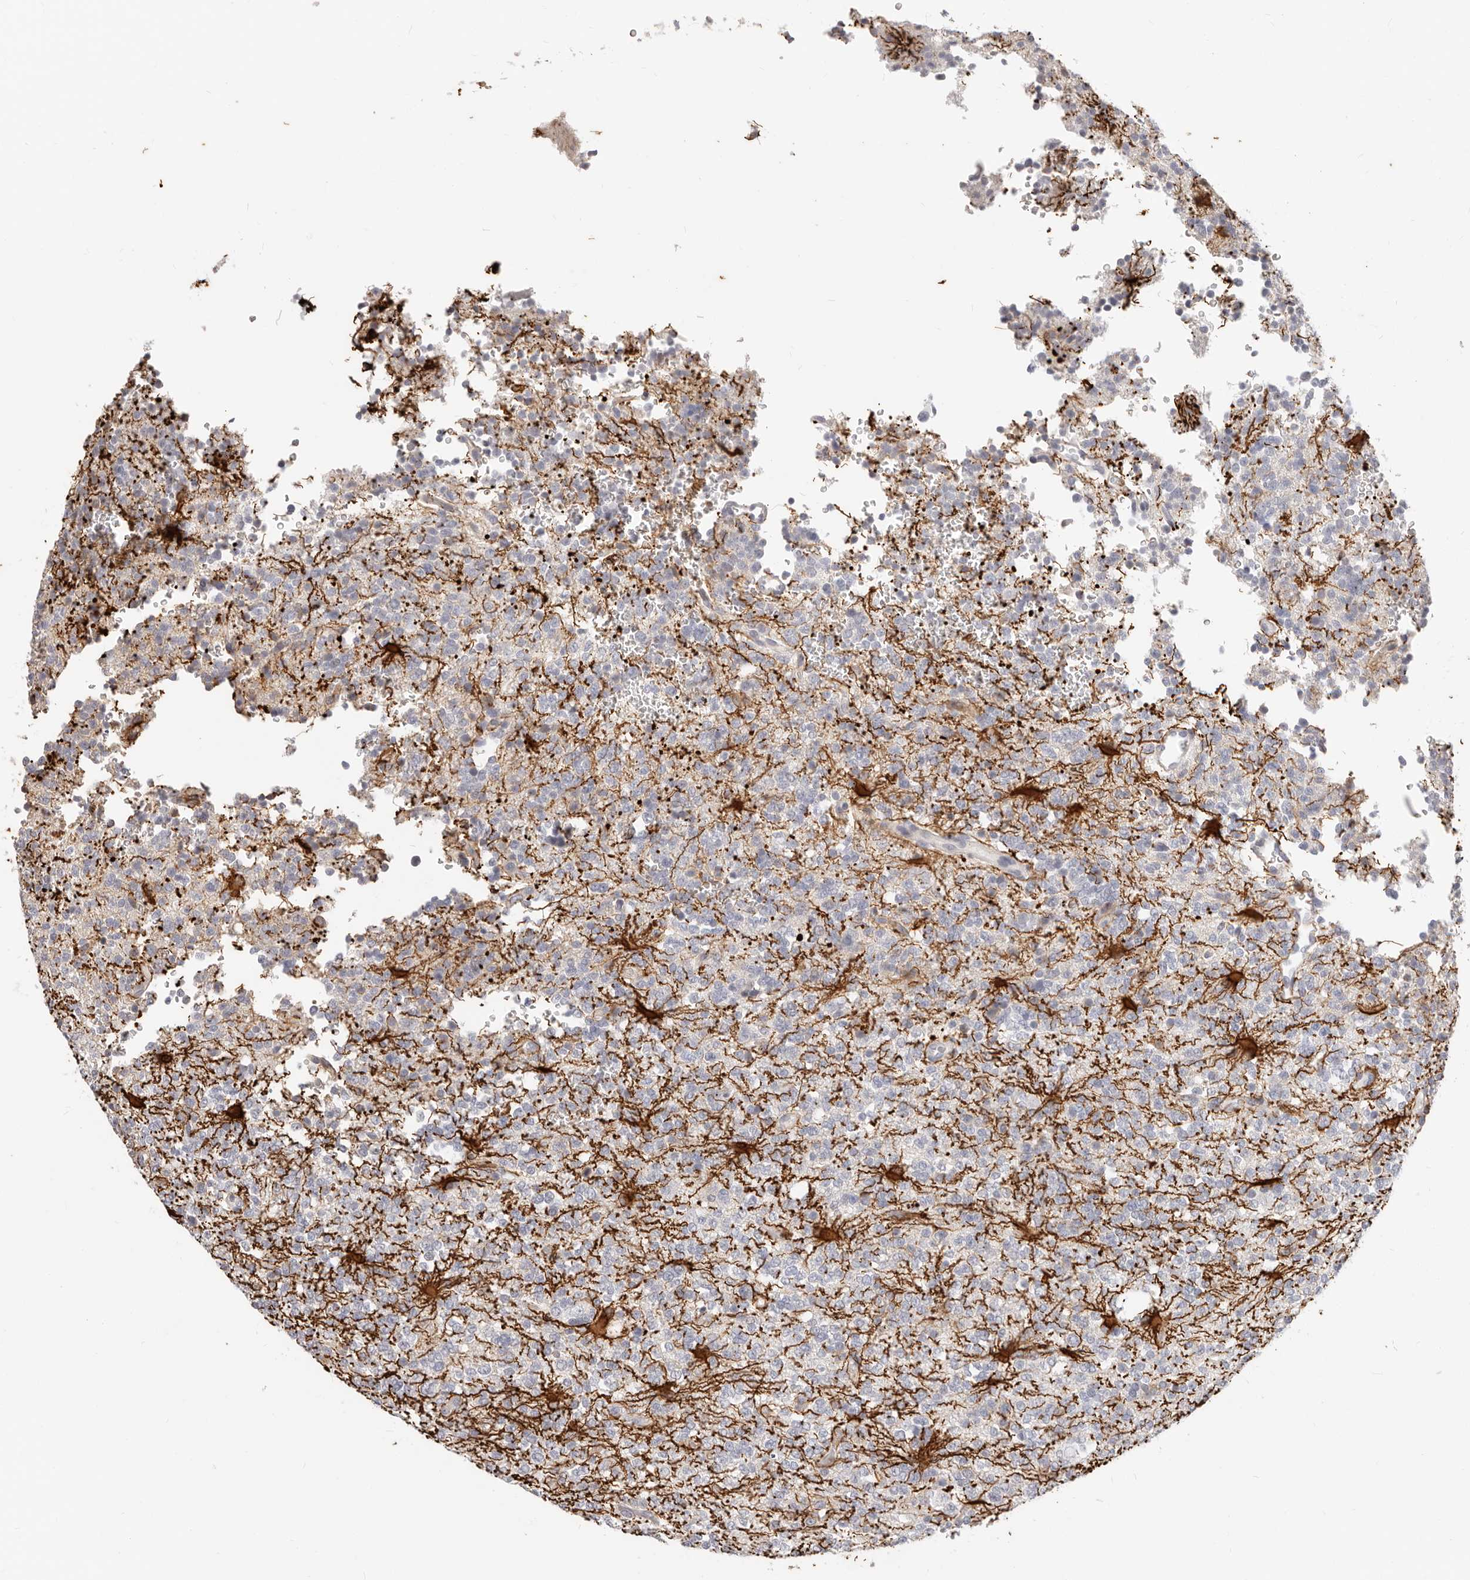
{"staining": {"intensity": "negative", "quantity": "none", "location": "none"}, "tissue": "glioma", "cell_type": "Tumor cells", "image_type": "cancer", "snomed": [{"axis": "morphology", "description": "Glioma, malignant, High grade"}, {"axis": "topography", "description": "Brain"}], "caption": "Immunohistochemistry (IHC) image of neoplastic tissue: malignant glioma (high-grade) stained with DAB (3,3'-diaminobenzidine) shows no significant protein expression in tumor cells.", "gene": "ASCL1", "patient": {"sex": "female", "age": 62}}